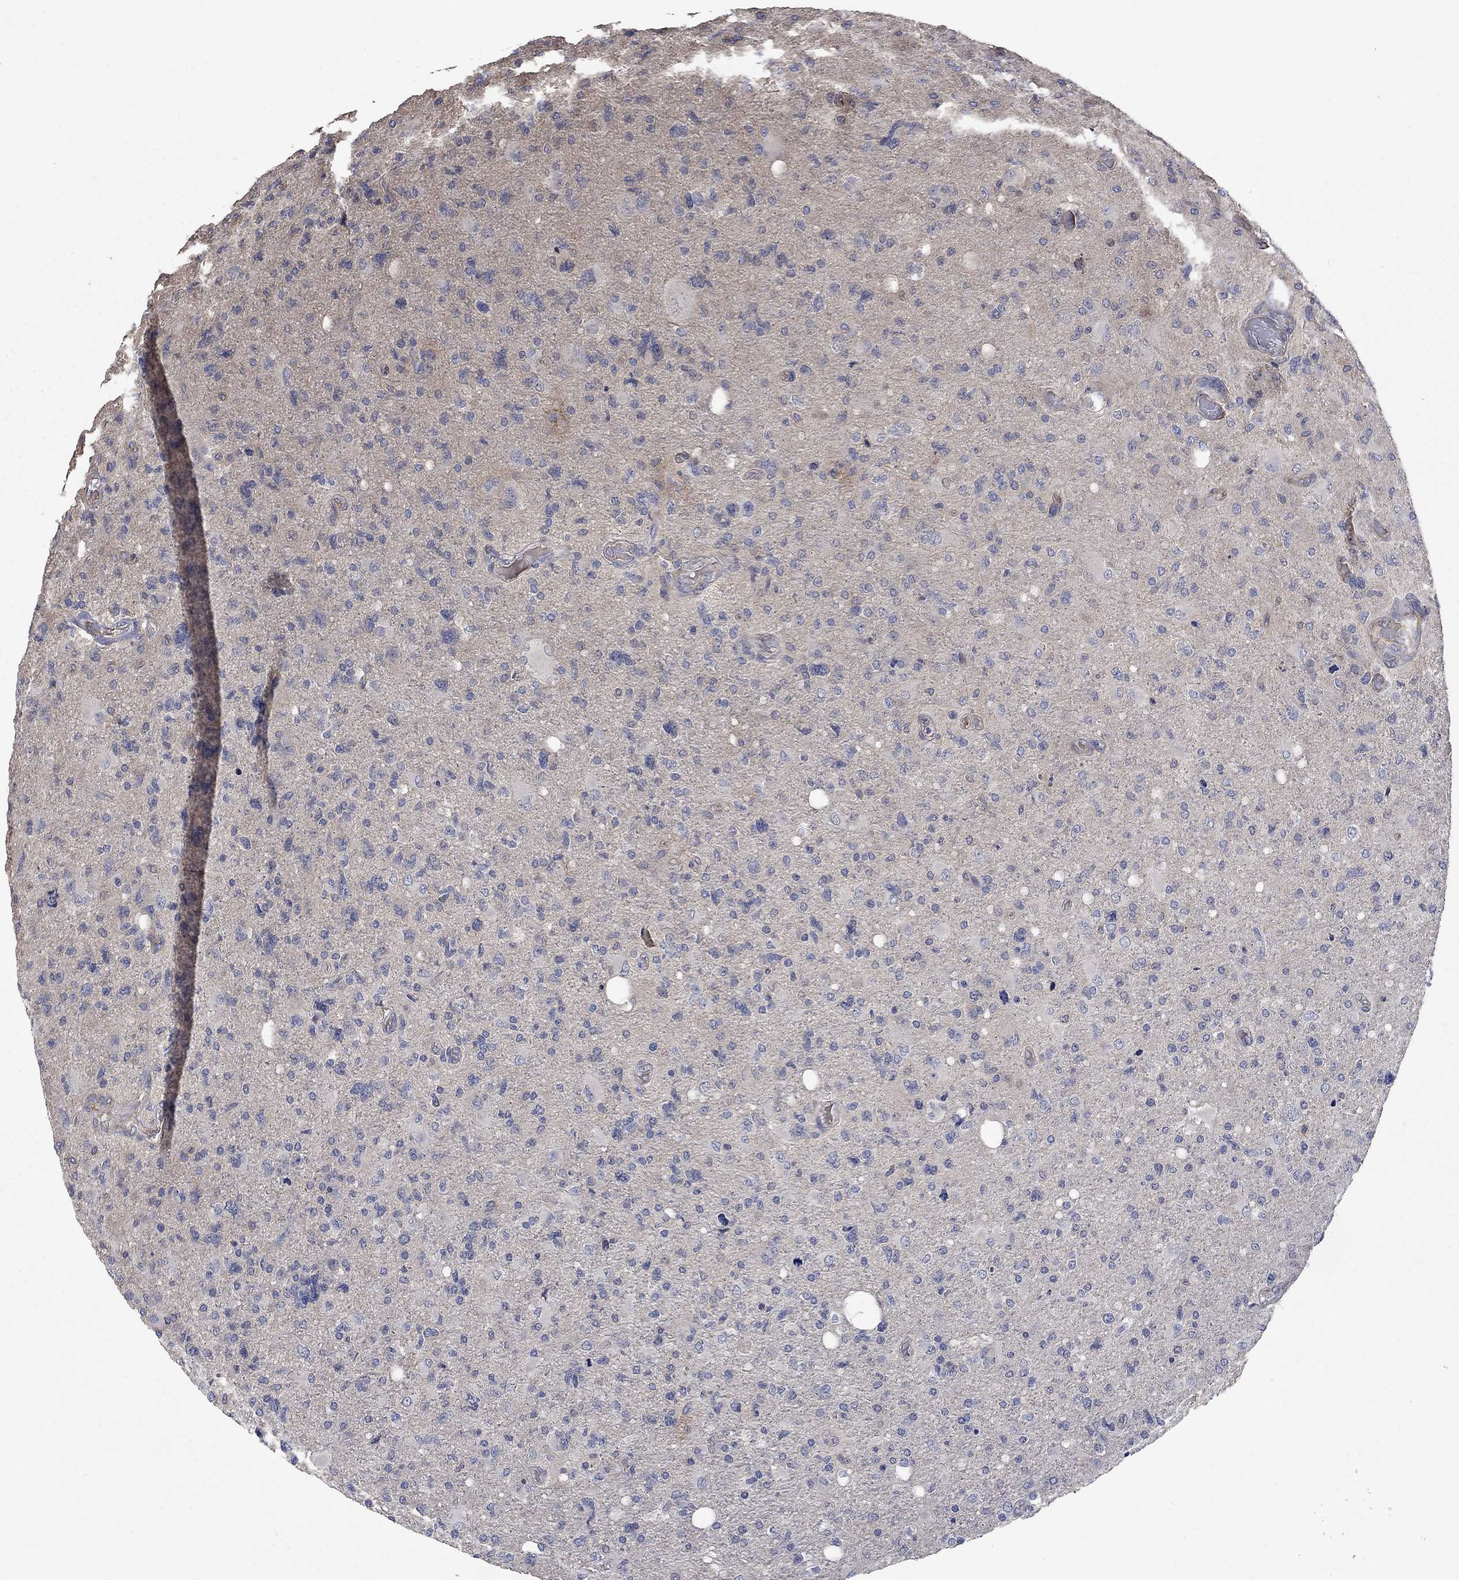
{"staining": {"intensity": "negative", "quantity": "none", "location": "none"}, "tissue": "glioma", "cell_type": "Tumor cells", "image_type": "cancer", "snomed": [{"axis": "morphology", "description": "Glioma, malignant, High grade"}, {"axis": "topography", "description": "Cerebral cortex"}], "caption": "This is an immunohistochemistry (IHC) photomicrograph of glioma. There is no staining in tumor cells.", "gene": "VCAN", "patient": {"sex": "male", "age": 70}}